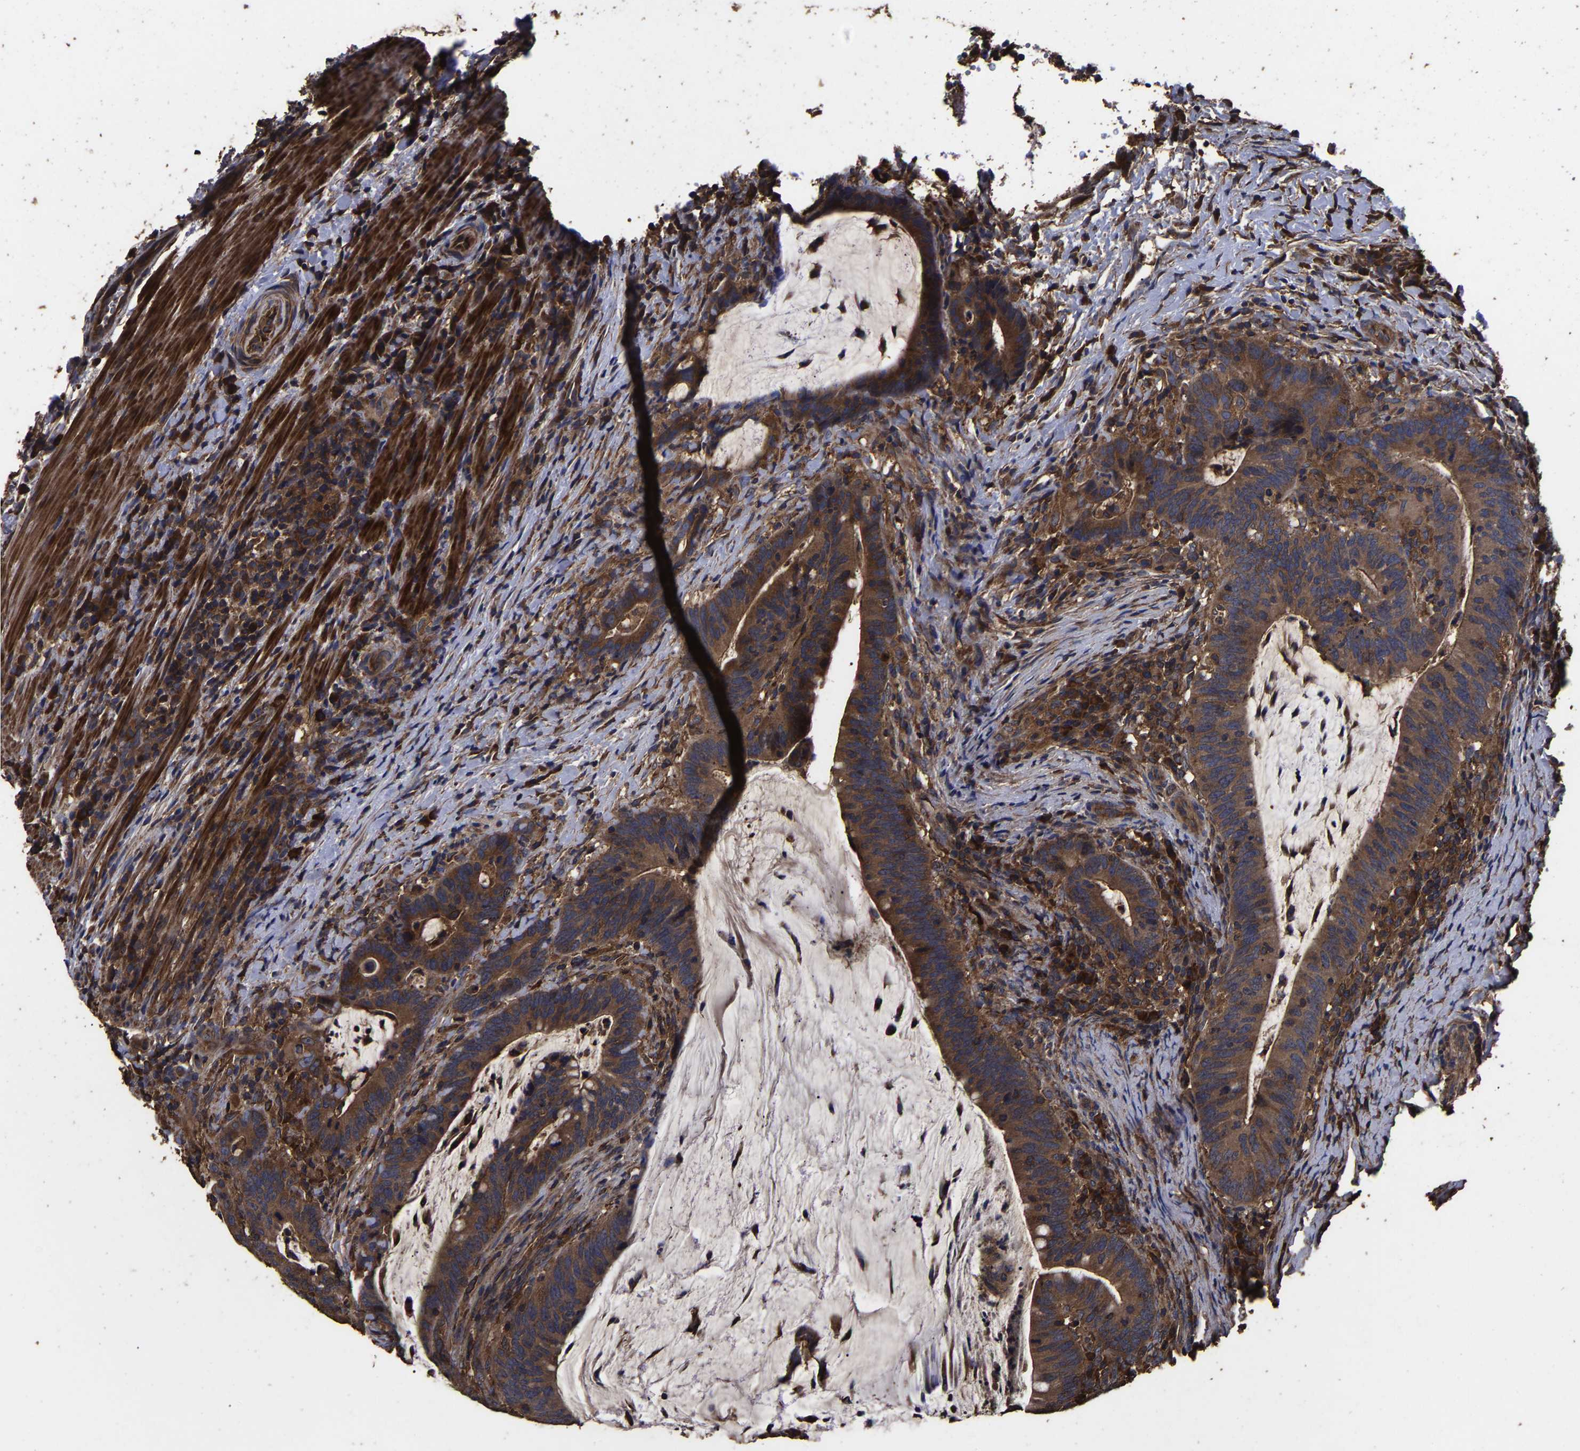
{"staining": {"intensity": "moderate", "quantity": ">75%", "location": "cytoplasmic/membranous"}, "tissue": "colorectal cancer", "cell_type": "Tumor cells", "image_type": "cancer", "snomed": [{"axis": "morphology", "description": "Adenocarcinoma, NOS"}, {"axis": "topography", "description": "Colon"}], "caption": "Human colorectal cancer (adenocarcinoma) stained for a protein (brown) demonstrates moderate cytoplasmic/membranous positive expression in about >75% of tumor cells.", "gene": "ITCH", "patient": {"sex": "female", "age": 66}}